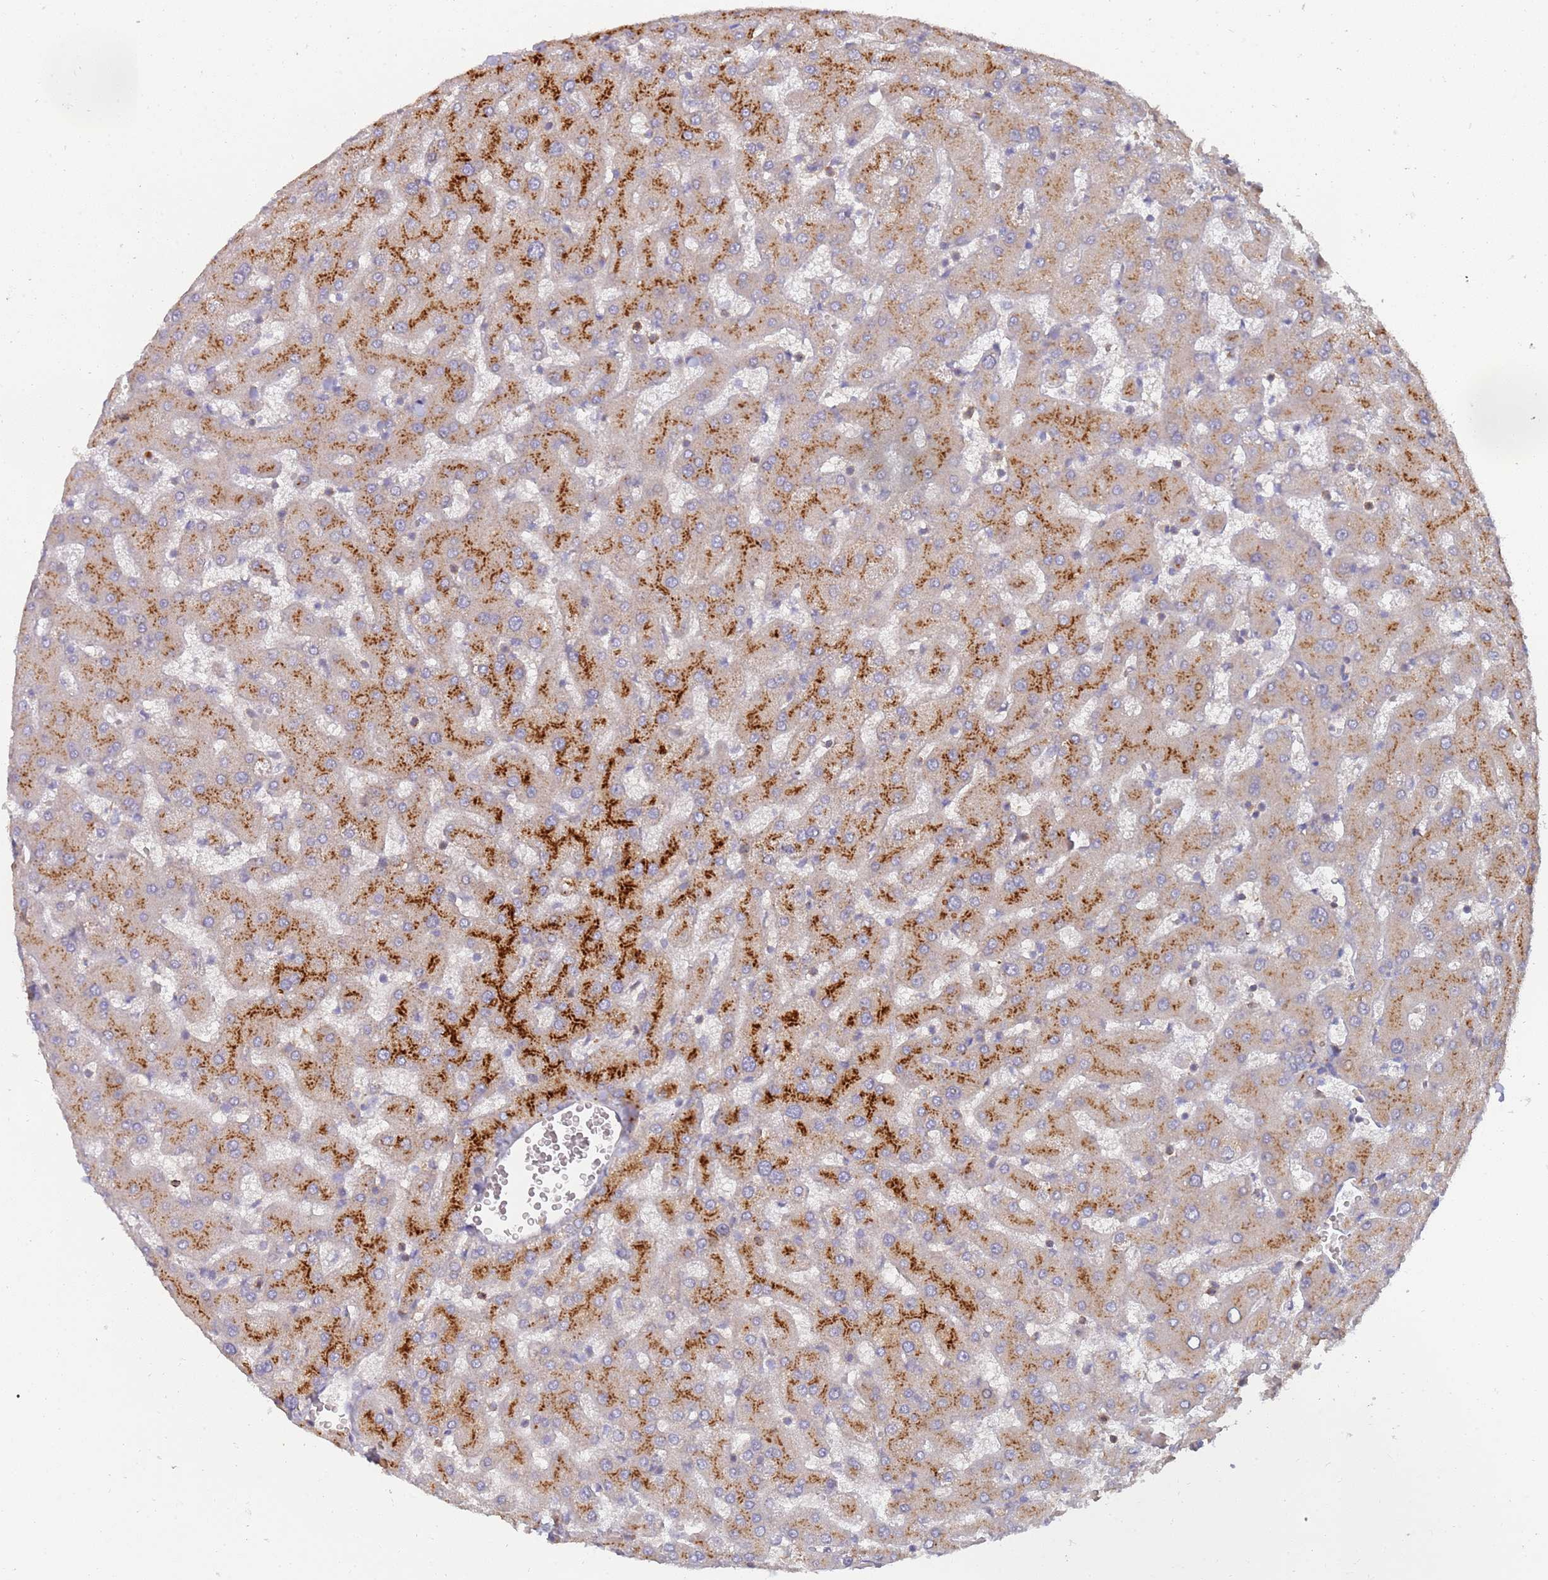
{"staining": {"intensity": "negative", "quantity": "none", "location": "none"}, "tissue": "liver", "cell_type": "Cholangiocytes", "image_type": "normal", "snomed": [{"axis": "morphology", "description": "Normal tissue, NOS"}, {"axis": "topography", "description": "Liver"}], "caption": "DAB immunohistochemical staining of unremarkable liver exhibits no significant expression in cholangiocytes.", "gene": "ABCB6", "patient": {"sex": "female", "age": 63}}